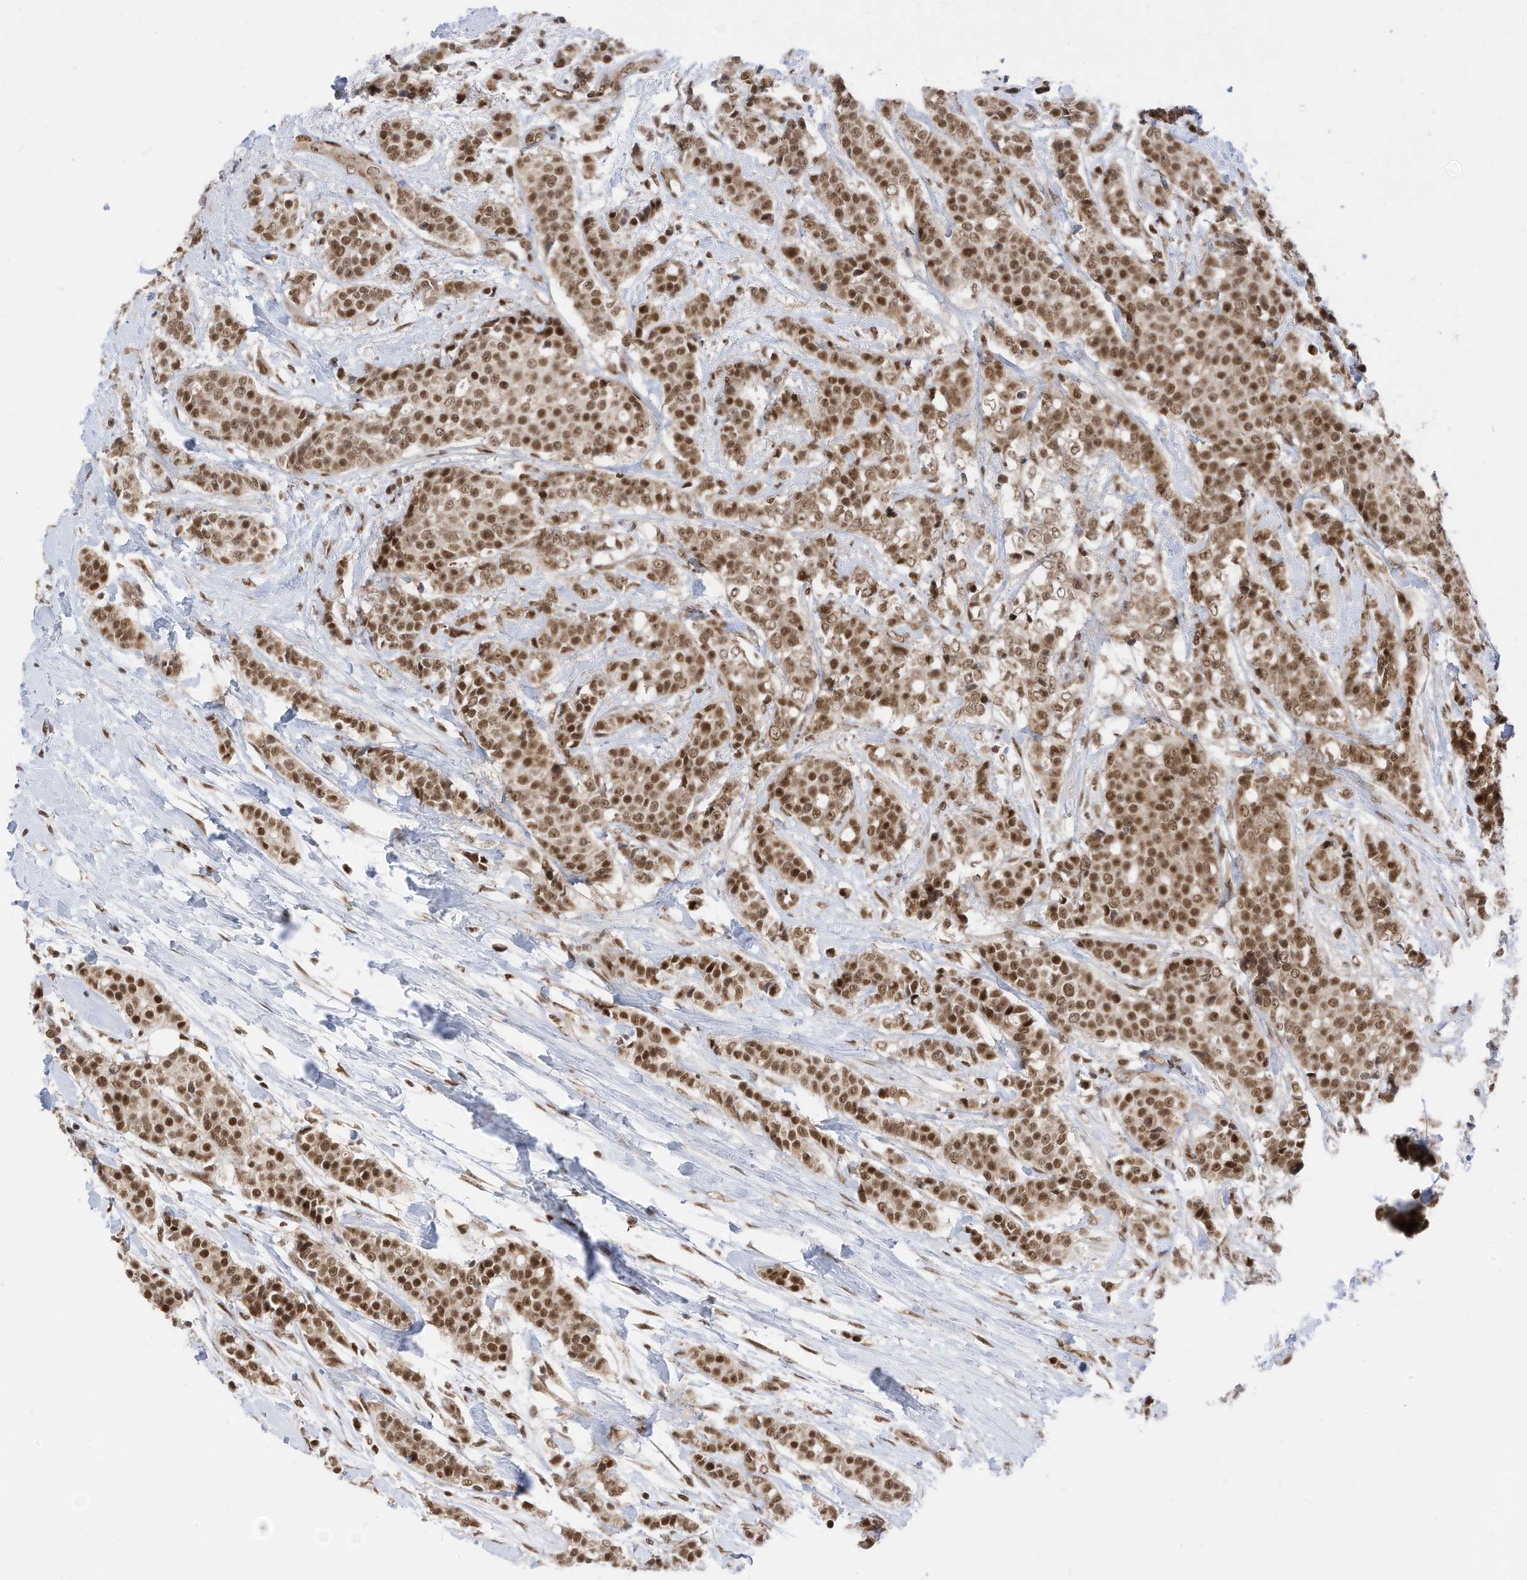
{"staining": {"intensity": "moderate", "quantity": ">75%", "location": "nuclear"}, "tissue": "breast cancer", "cell_type": "Tumor cells", "image_type": "cancer", "snomed": [{"axis": "morphology", "description": "Lobular carcinoma"}, {"axis": "topography", "description": "Breast"}], "caption": "Immunohistochemical staining of breast cancer displays medium levels of moderate nuclear protein expression in about >75% of tumor cells.", "gene": "AURKAIP1", "patient": {"sex": "female", "age": 51}}